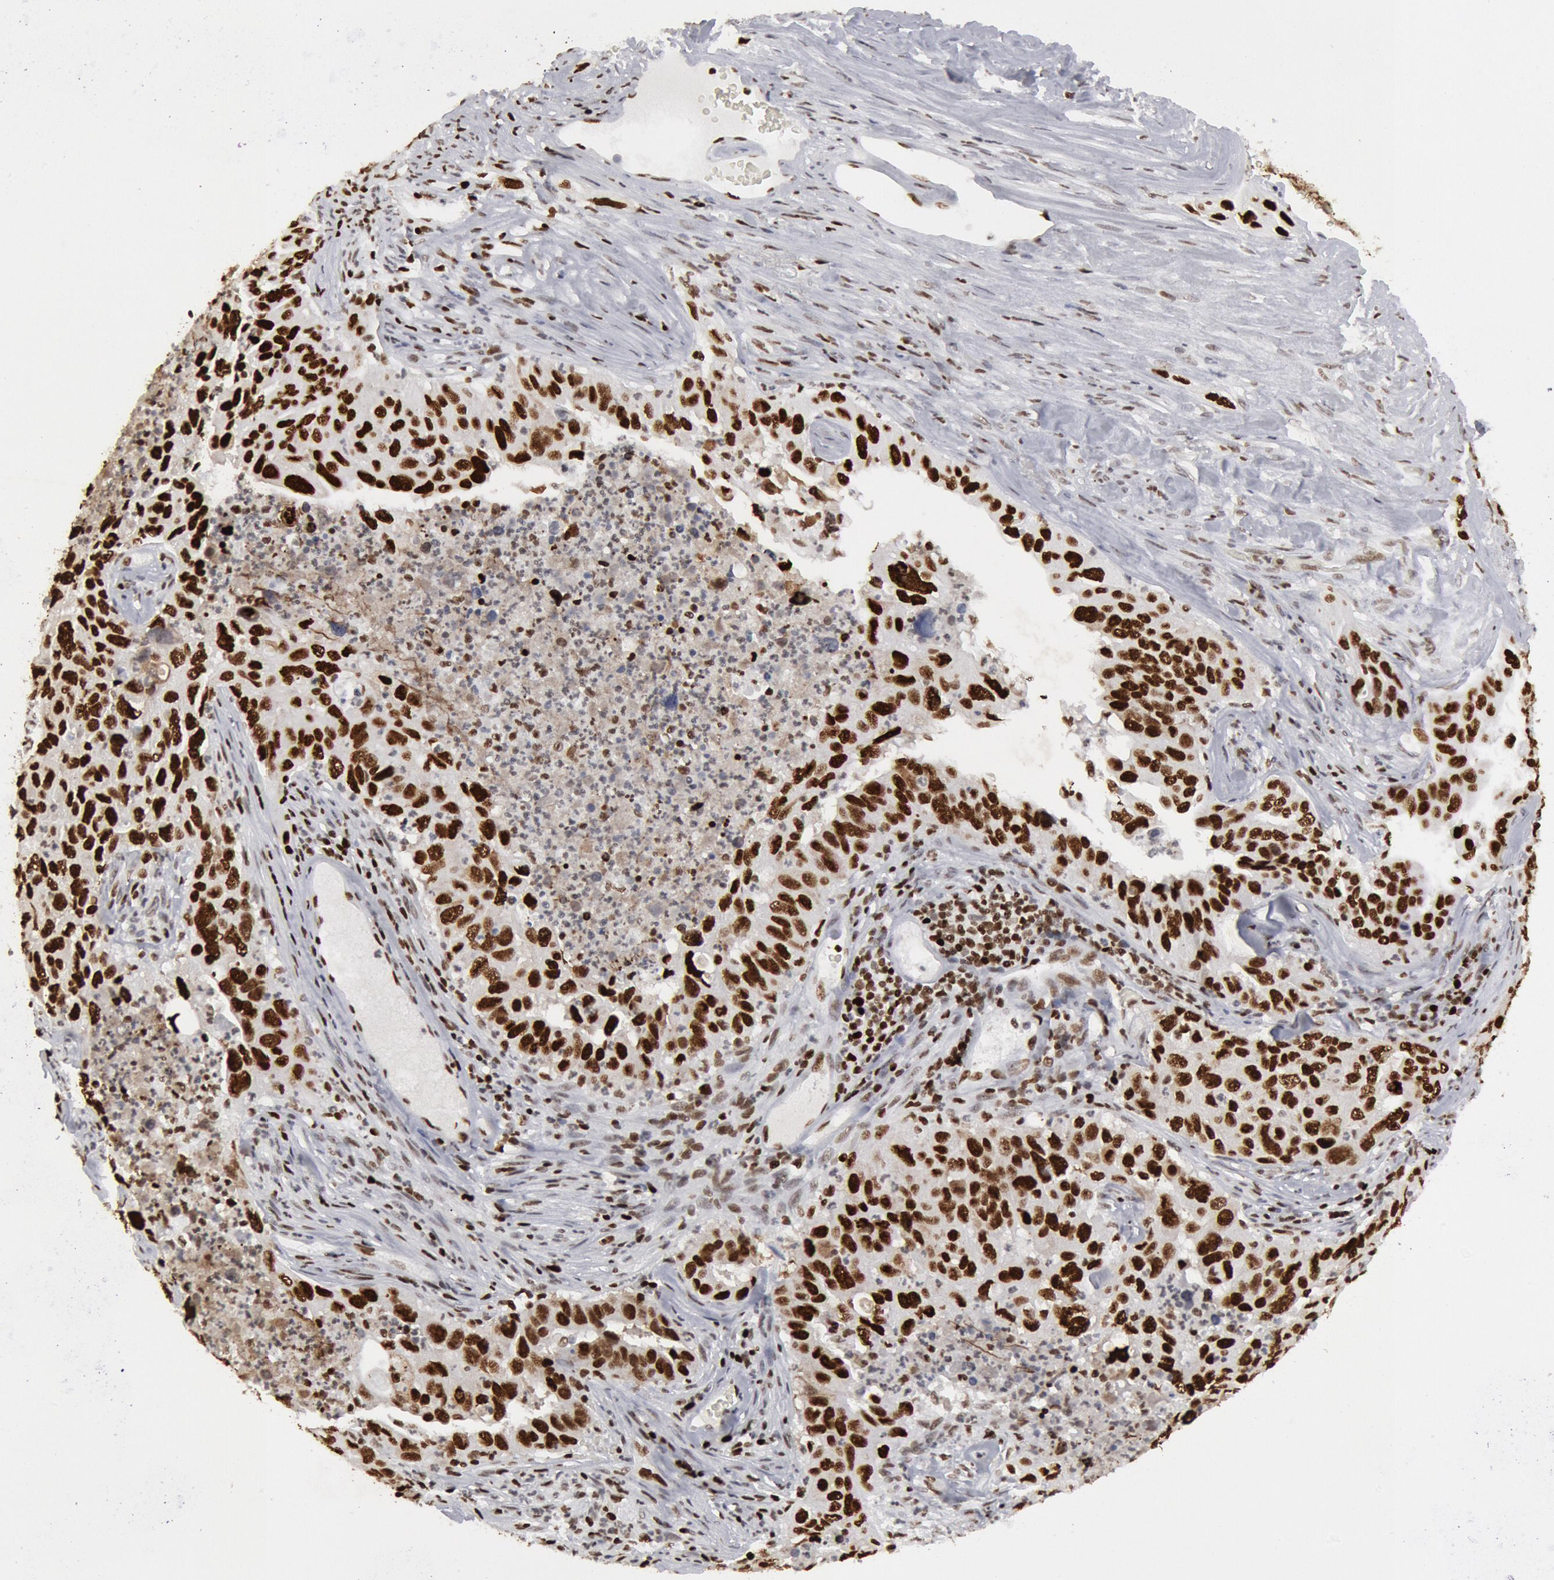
{"staining": {"intensity": "strong", "quantity": ">75%", "location": "nuclear"}, "tissue": "lung cancer", "cell_type": "Tumor cells", "image_type": "cancer", "snomed": [{"axis": "morphology", "description": "Squamous cell carcinoma, NOS"}, {"axis": "topography", "description": "Lung"}], "caption": "Squamous cell carcinoma (lung) stained with a protein marker displays strong staining in tumor cells.", "gene": "SUB1", "patient": {"sex": "male", "age": 64}}